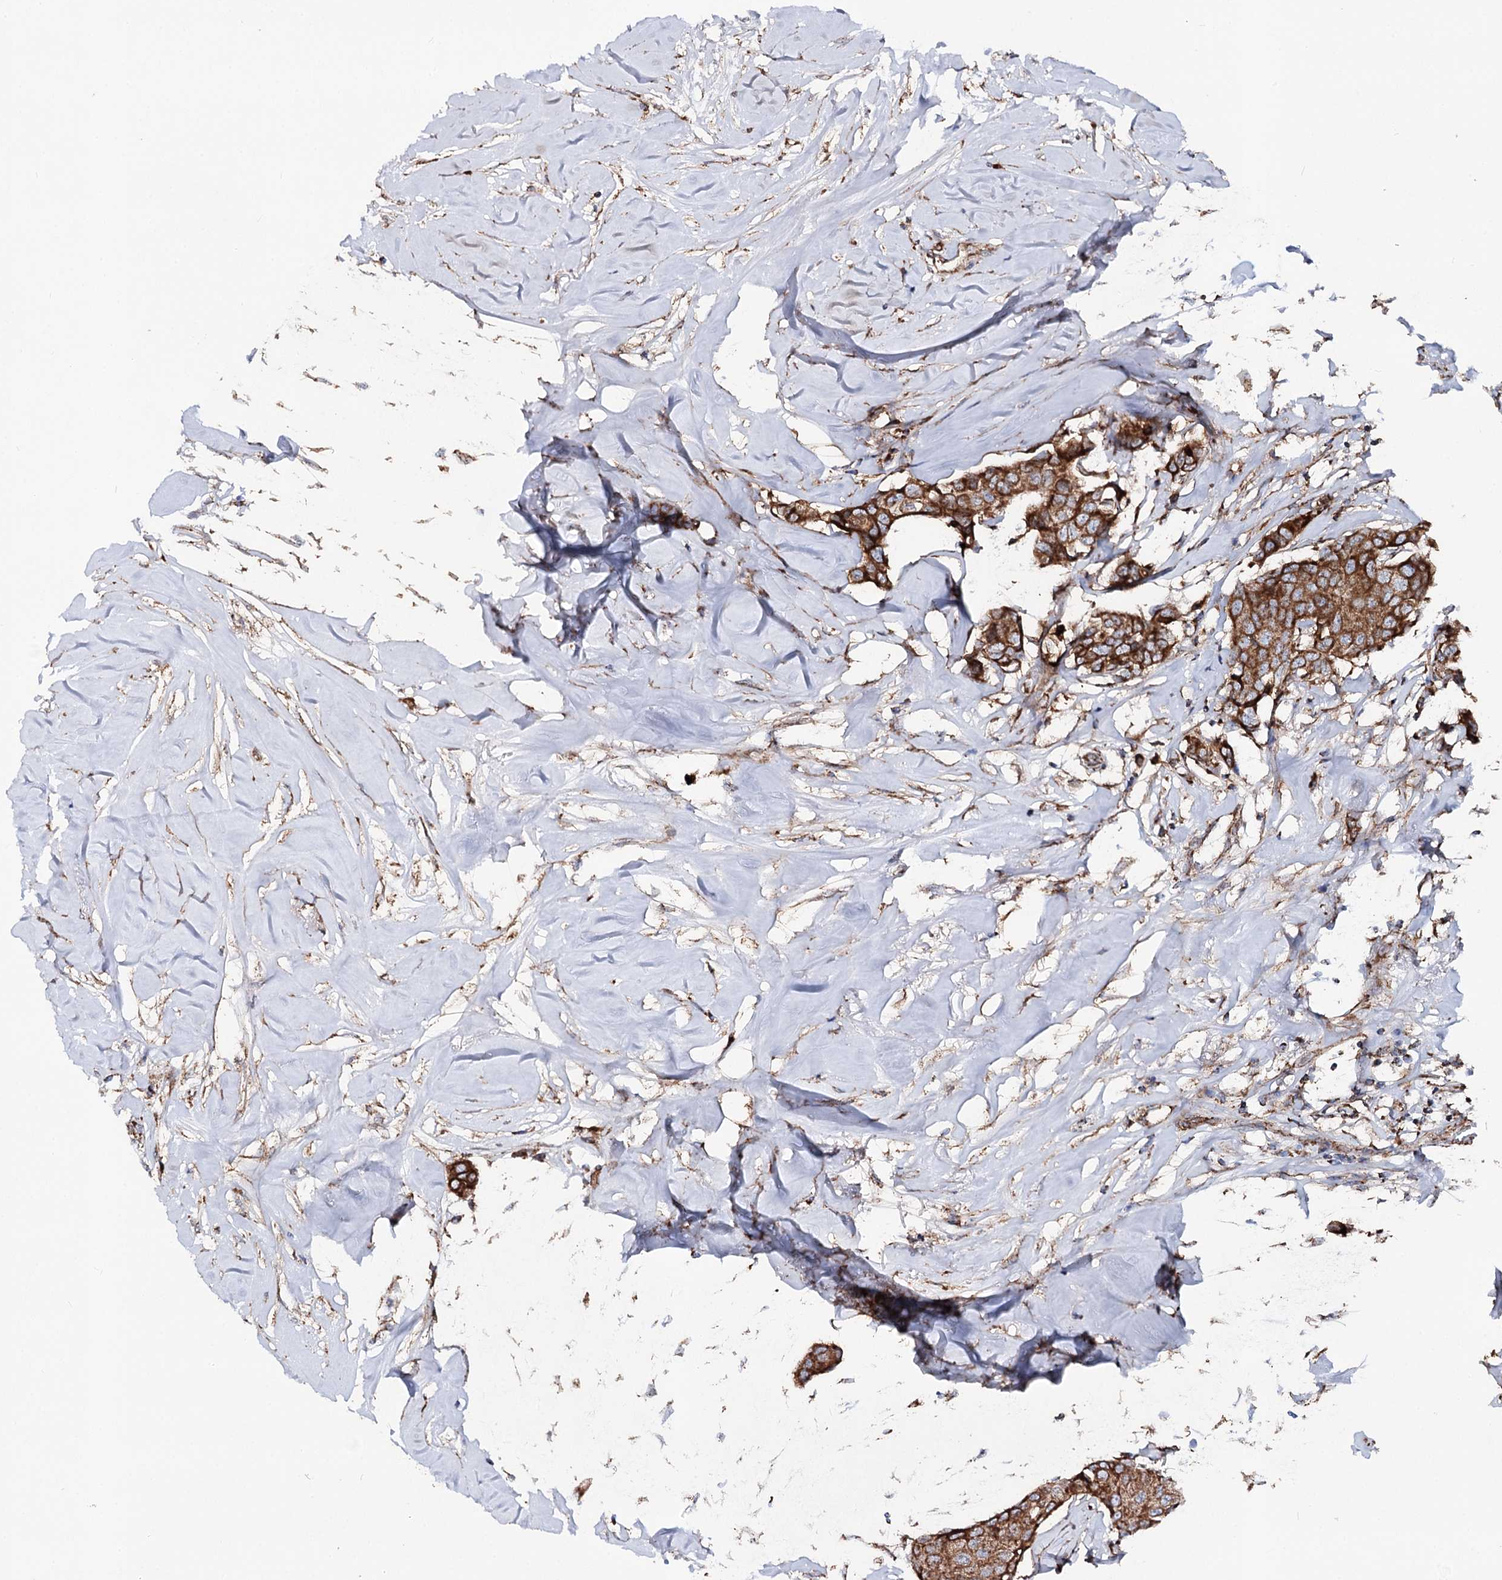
{"staining": {"intensity": "moderate", "quantity": ">75%", "location": "cytoplasmic/membranous"}, "tissue": "breast cancer", "cell_type": "Tumor cells", "image_type": "cancer", "snomed": [{"axis": "morphology", "description": "Duct carcinoma"}, {"axis": "topography", "description": "Breast"}], "caption": "A brown stain shows moderate cytoplasmic/membranous positivity of a protein in human intraductal carcinoma (breast) tumor cells. Nuclei are stained in blue.", "gene": "MSANTD2", "patient": {"sex": "female", "age": 80}}